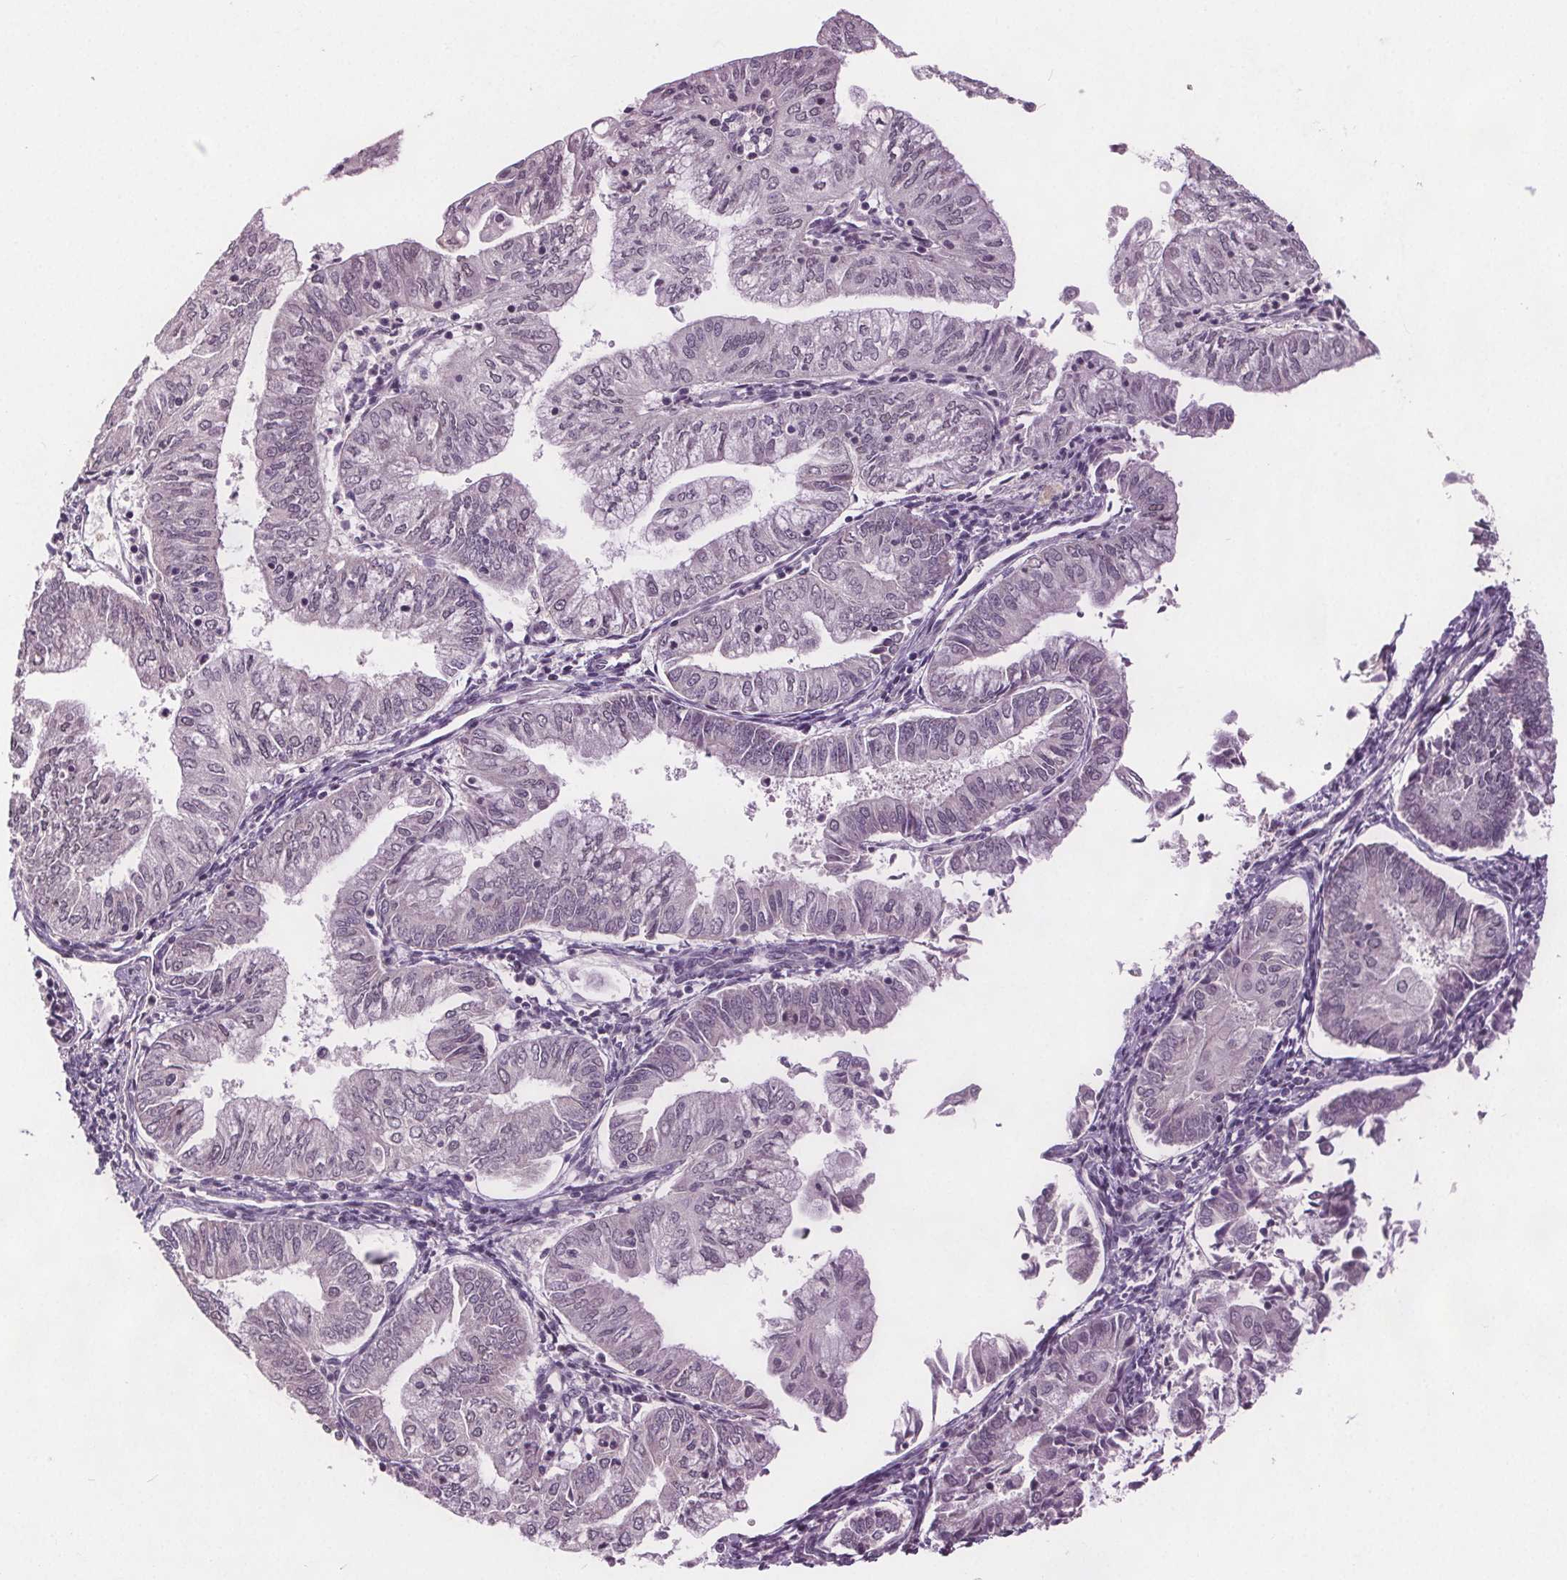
{"staining": {"intensity": "negative", "quantity": "none", "location": "none"}, "tissue": "endometrial cancer", "cell_type": "Tumor cells", "image_type": "cancer", "snomed": [{"axis": "morphology", "description": "Adenocarcinoma, NOS"}, {"axis": "topography", "description": "Endometrium"}], "caption": "This micrograph is of endometrial cancer (adenocarcinoma) stained with immunohistochemistry to label a protein in brown with the nuclei are counter-stained blue. There is no staining in tumor cells. (Immunohistochemistry (ihc), brightfield microscopy, high magnification).", "gene": "CENPF", "patient": {"sex": "female", "age": 55}}